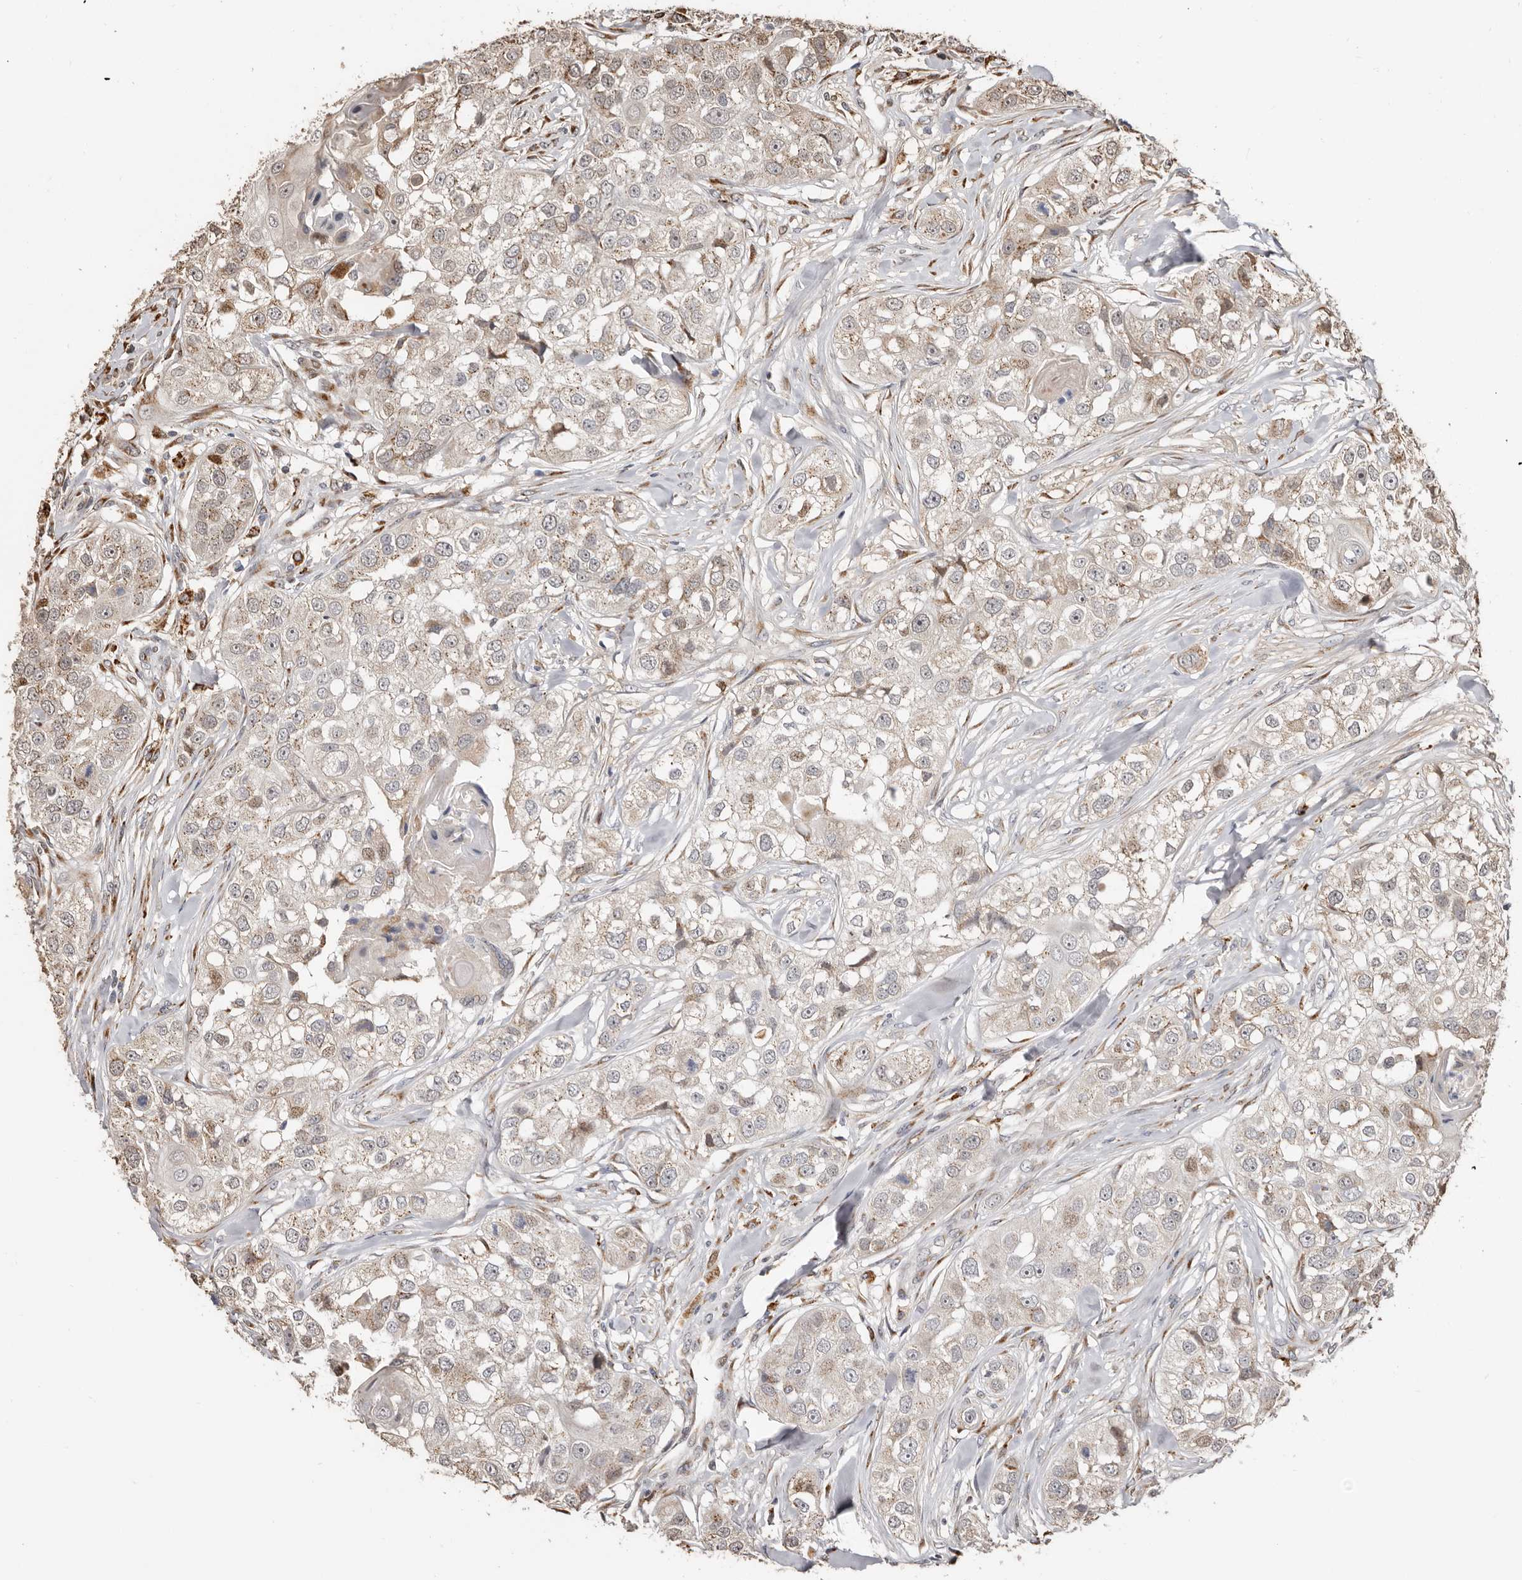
{"staining": {"intensity": "moderate", "quantity": "<25%", "location": "cytoplasmic/membranous"}, "tissue": "head and neck cancer", "cell_type": "Tumor cells", "image_type": "cancer", "snomed": [{"axis": "morphology", "description": "Normal tissue, NOS"}, {"axis": "morphology", "description": "Squamous cell carcinoma, NOS"}, {"axis": "topography", "description": "Skeletal muscle"}, {"axis": "topography", "description": "Head-Neck"}], "caption": "The photomicrograph exhibits staining of head and neck squamous cell carcinoma, revealing moderate cytoplasmic/membranous protein positivity (brown color) within tumor cells.", "gene": "ENTREP1", "patient": {"sex": "male", "age": 51}}